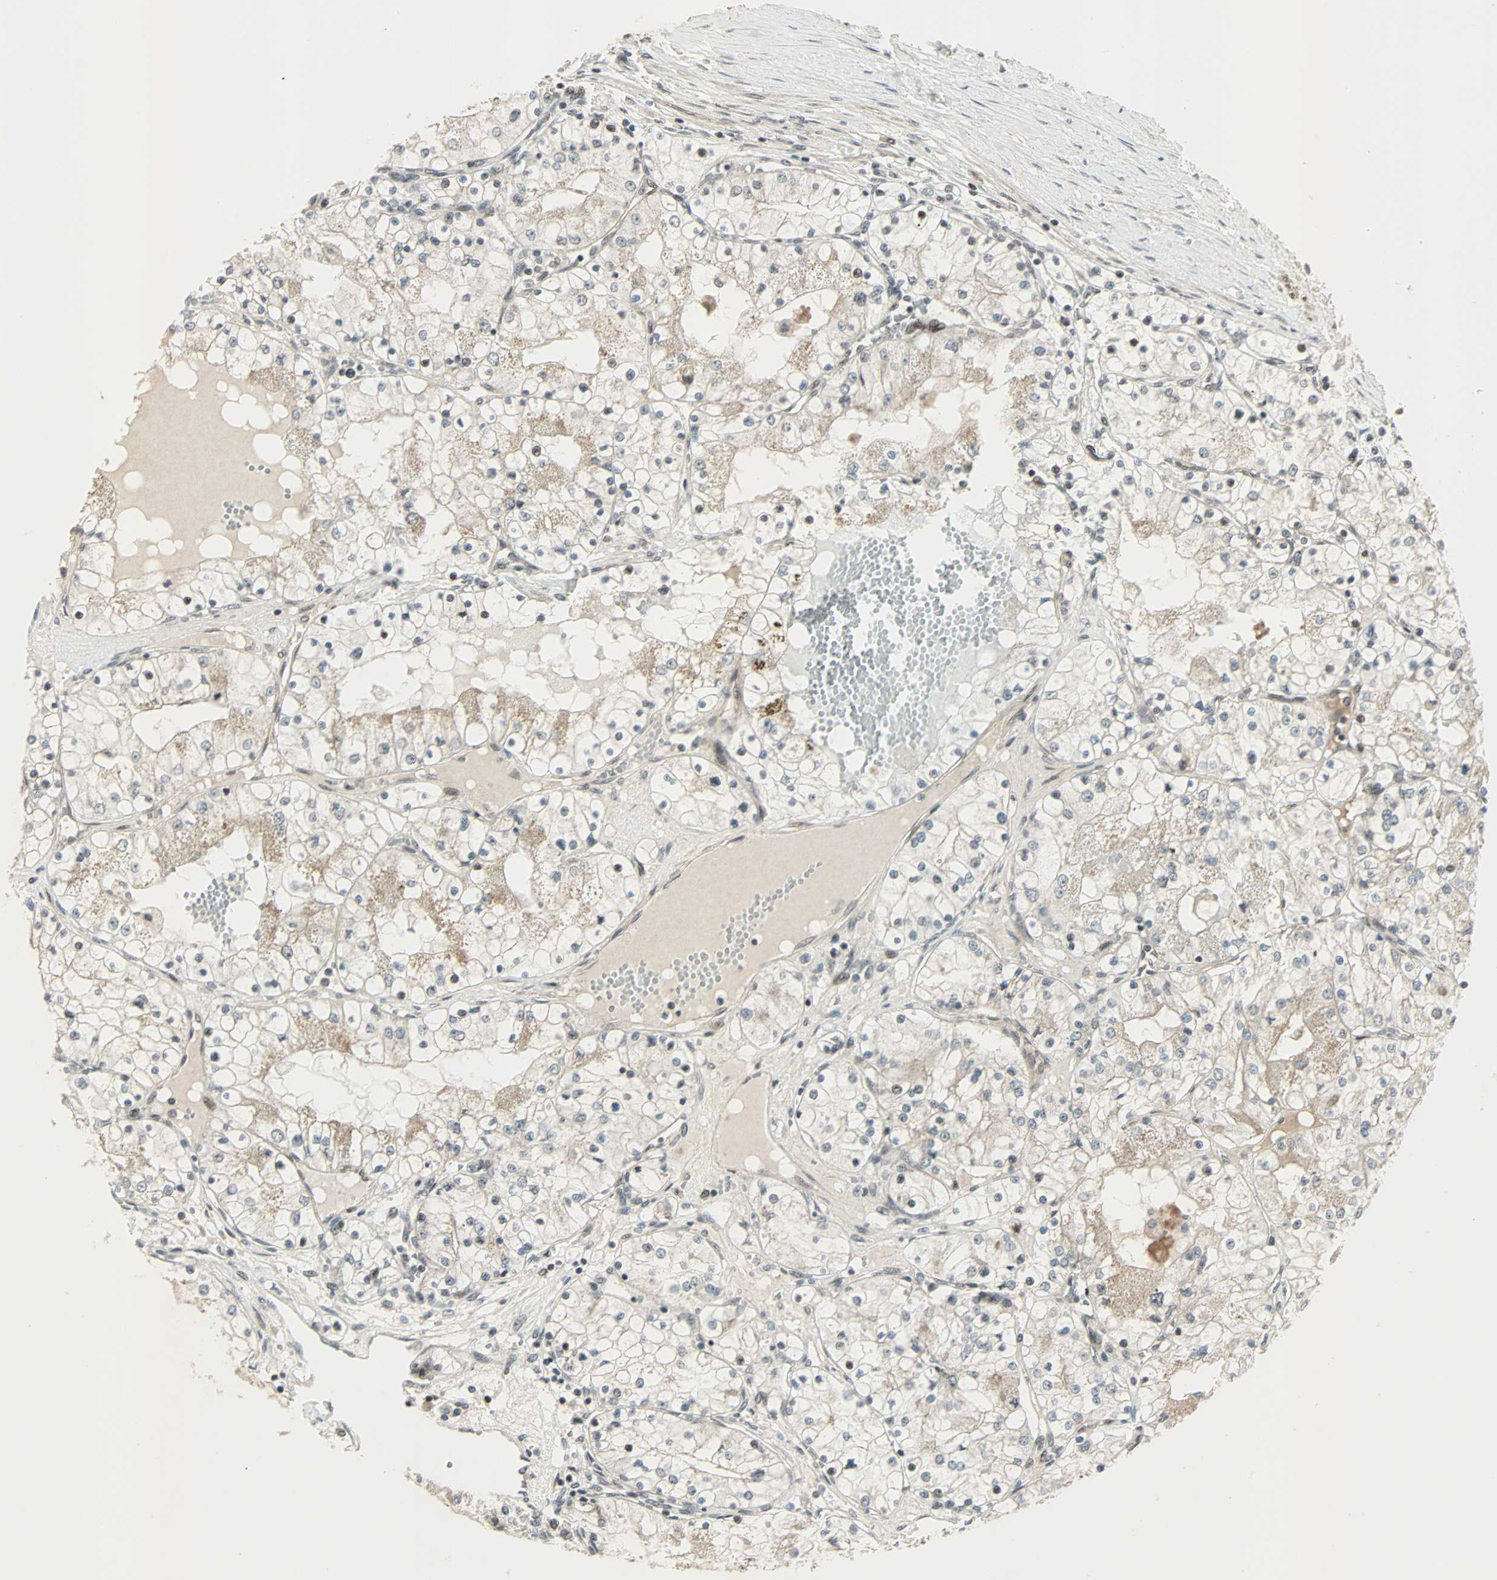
{"staining": {"intensity": "weak", "quantity": "25%-75%", "location": "cytoplasmic/membranous,nuclear"}, "tissue": "renal cancer", "cell_type": "Tumor cells", "image_type": "cancer", "snomed": [{"axis": "morphology", "description": "Adenocarcinoma, NOS"}, {"axis": "topography", "description": "Kidney"}], "caption": "A brown stain highlights weak cytoplasmic/membranous and nuclear staining of a protein in human renal cancer (adenocarcinoma) tumor cells. The staining was performed using DAB, with brown indicating positive protein expression. Nuclei are stained blue with hematoxylin.", "gene": "CBX4", "patient": {"sex": "male", "age": 68}}